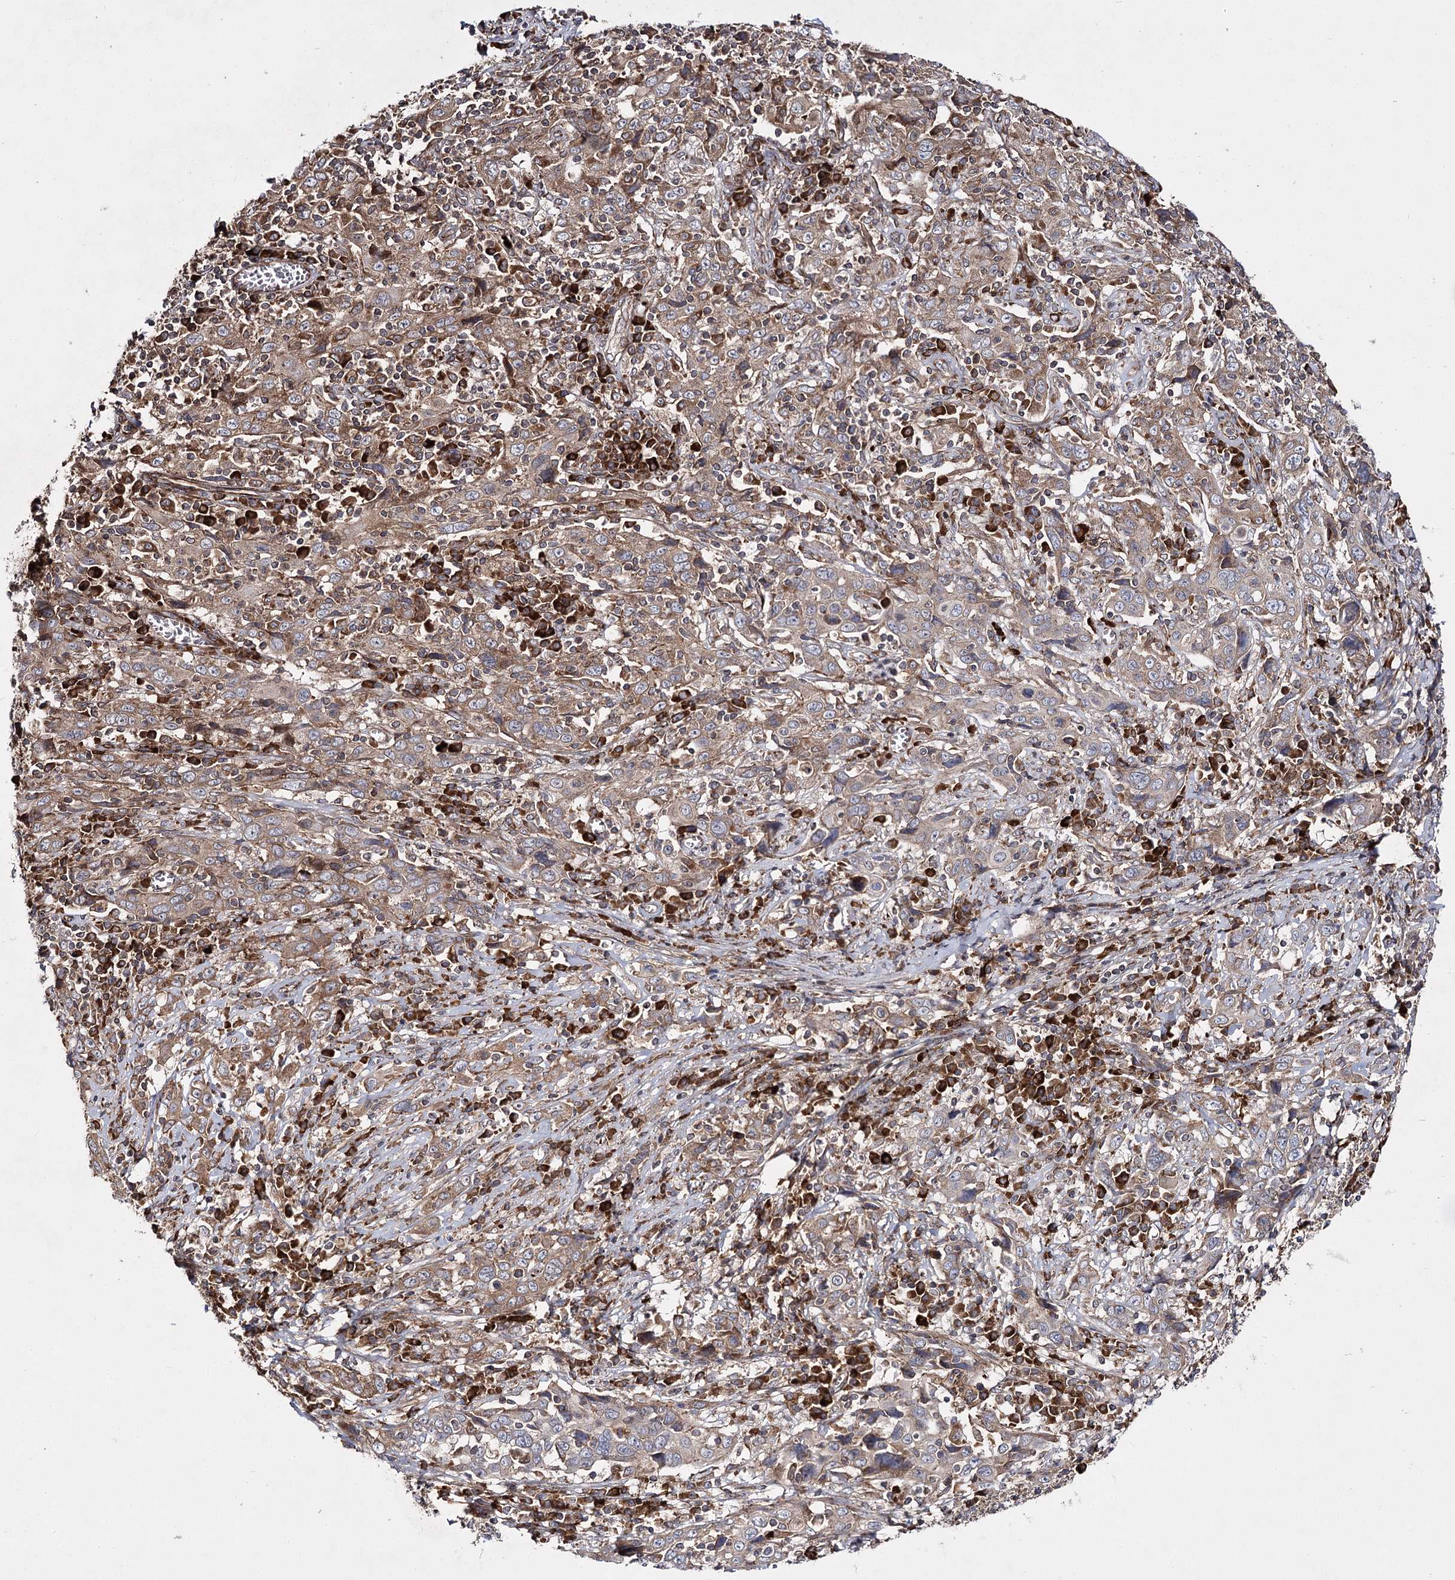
{"staining": {"intensity": "moderate", "quantity": ">75%", "location": "cytoplasmic/membranous"}, "tissue": "cervical cancer", "cell_type": "Tumor cells", "image_type": "cancer", "snomed": [{"axis": "morphology", "description": "Squamous cell carcinoma, NOS"}, {"axis": "topography", "description": "Cervix"}], "caption": "Protein expression analysis of squamous cell carcinoma (cervical) displays moderate cytoplasmic/membranous staining in about >75% of tumor cells.", "gene": "HECTD2", "patient": {"sex": "female", "age": 46}}